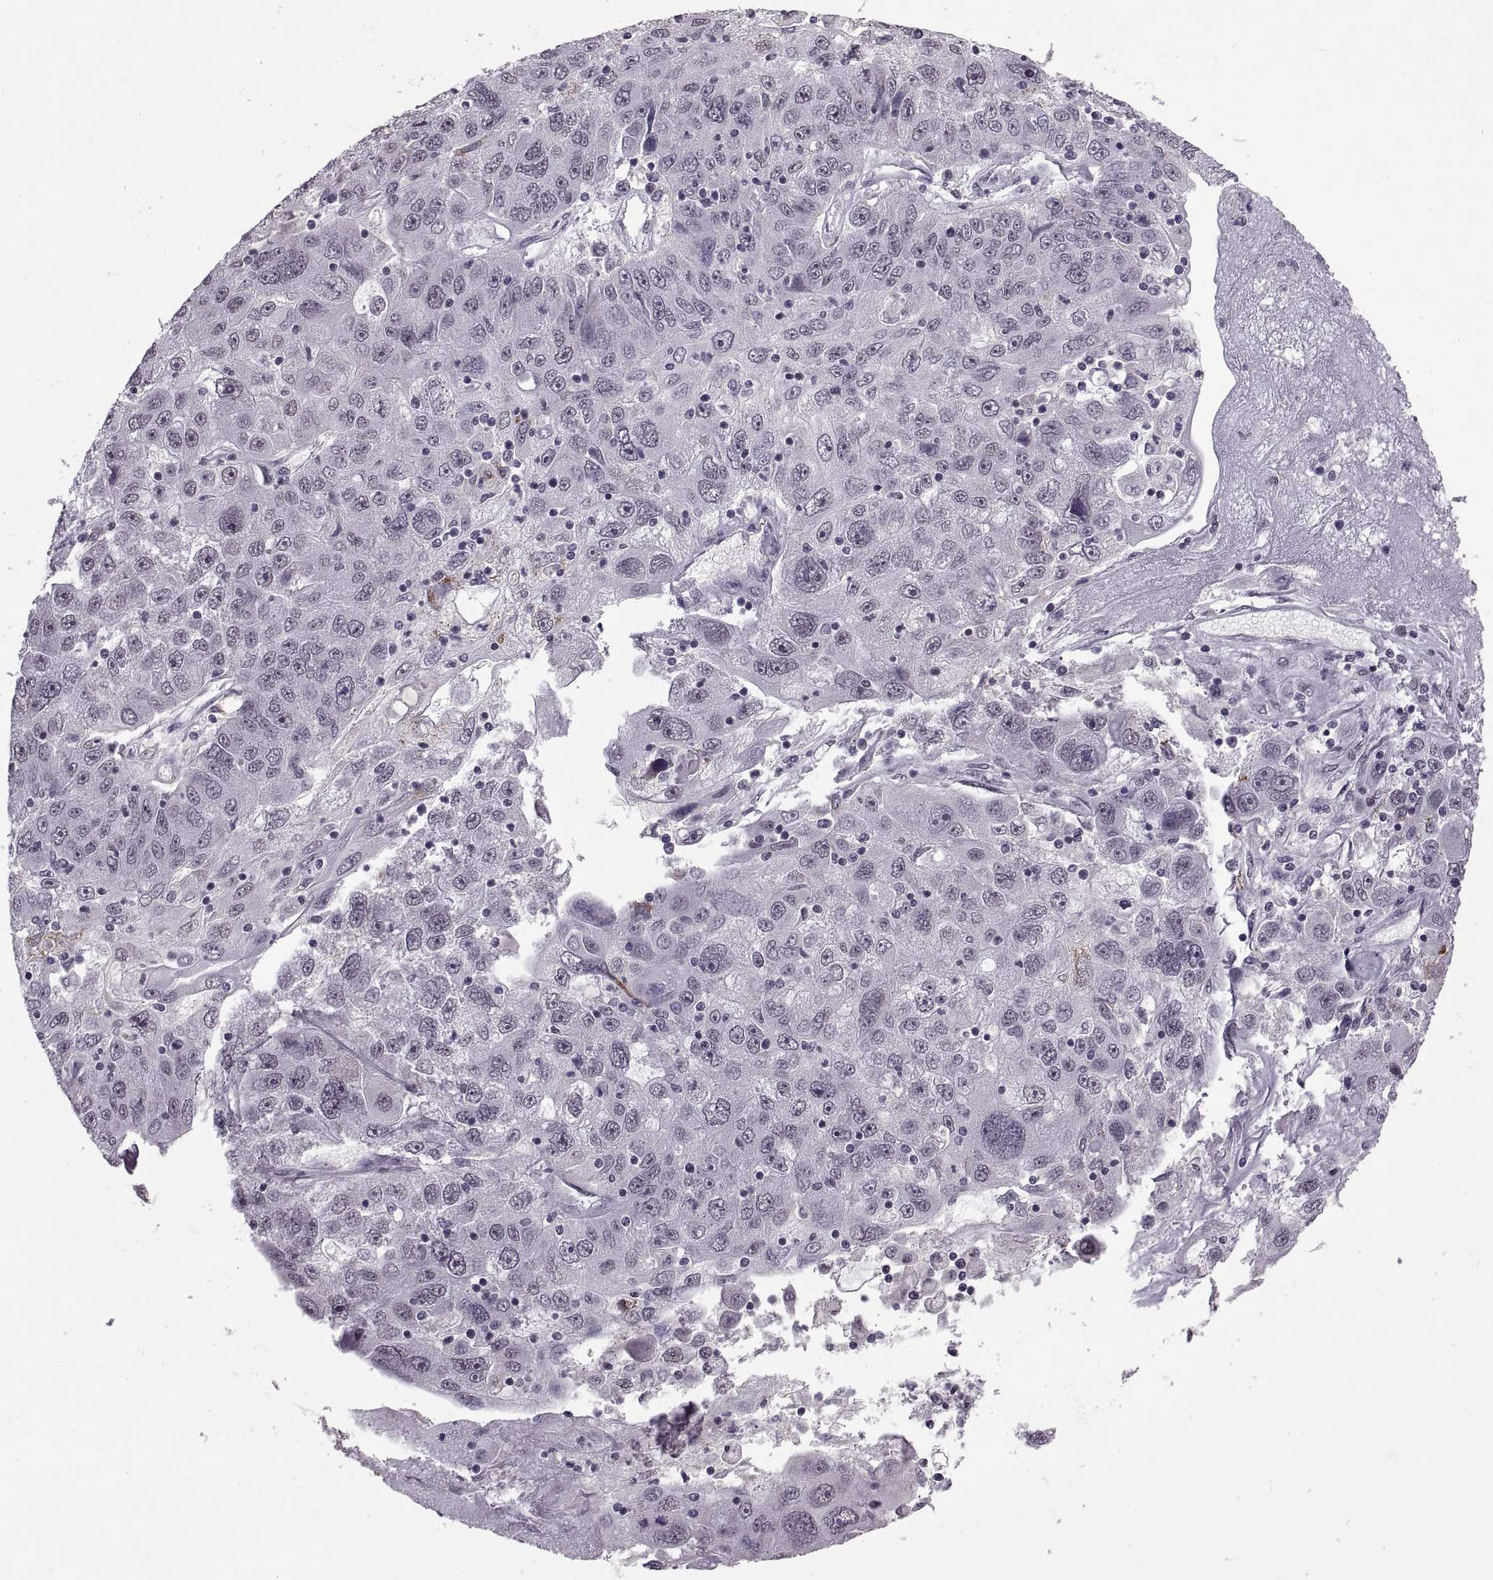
{"staining": {"intensity": "negative", "quantity": "none", "location": "none"}, "tissue": "stomach cancer", "cell_type": "Tumor cells", "image_type": "cancer", "snomed": [{"axis": "morphology", "description": "Adenocarcinoma, NOS"}, {"axis": "topography", "description": "Stomach"}], "caption": "A high-resolution histopathology image shows IHC staining of stomach cancer, which demonstrates no significant staining in tumor cells. Brightfield microscopy of IHC stained with DAB (brown) and hematoxylin (blue), captured at high magnification.", "gene": "OTP", "patient": {"sex": "male", "age": 56}}